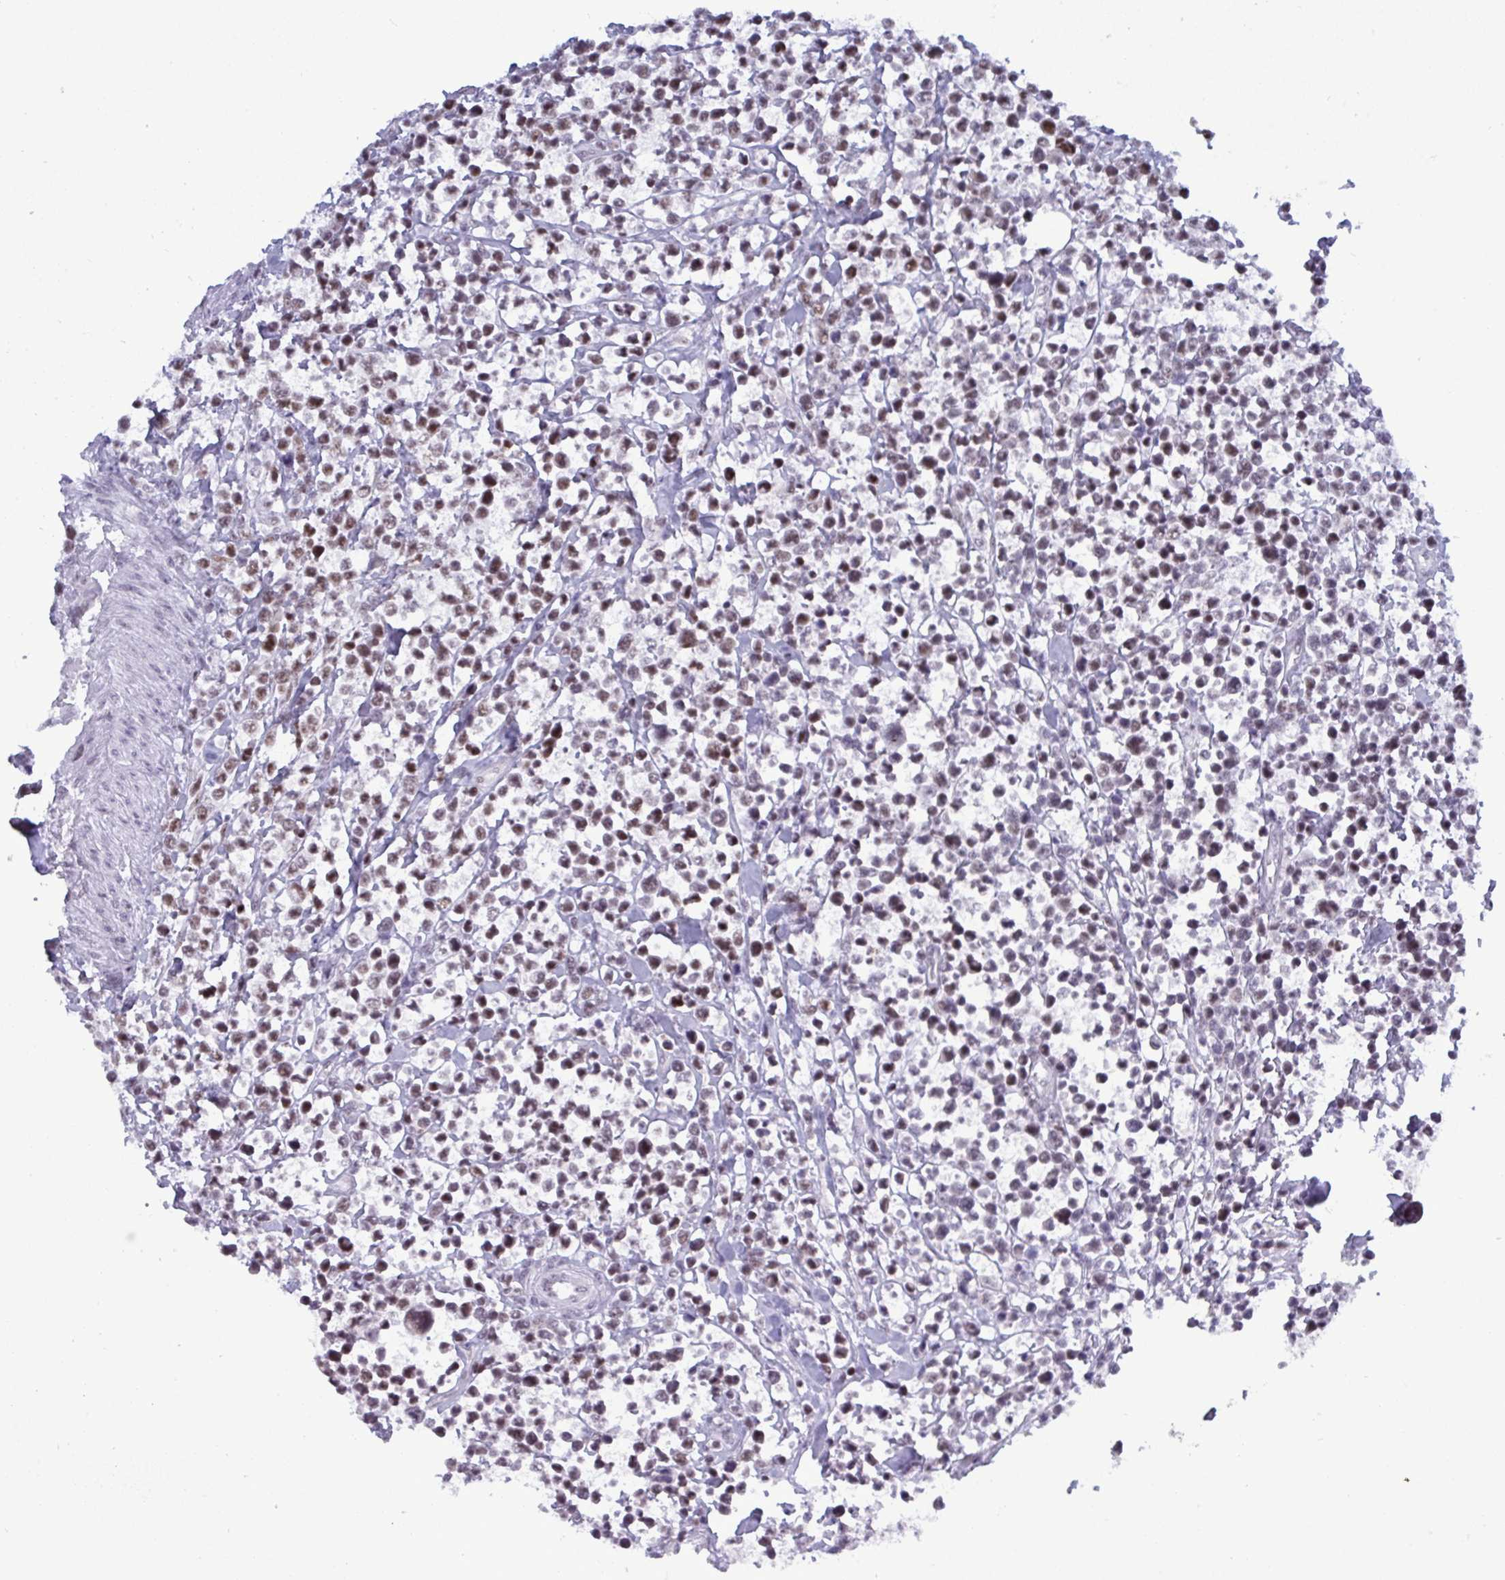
{"staining": {"intensity": "weak", "quantity": ">75%", "location": "nuclear"}, "tissue": "lymphoma", "cell_type": "Tumor cells", "image_type": "cancer", "snomed": [{"axis": "morphology", "description": "Malignant lymphoma, non-Hodgkin's type, High grade"}, {"axis": "topography", "description": "Soft tissue"}], "caption": "Human malignant lymphoma, non-Hodgkin's type (high-grade) stained for a protein (brown) reveals weak nuclear positive staining in approximately >75% of tumor cells.", "gene": "PPP1R10", "patient": {"sex": "female", "age": 56}}